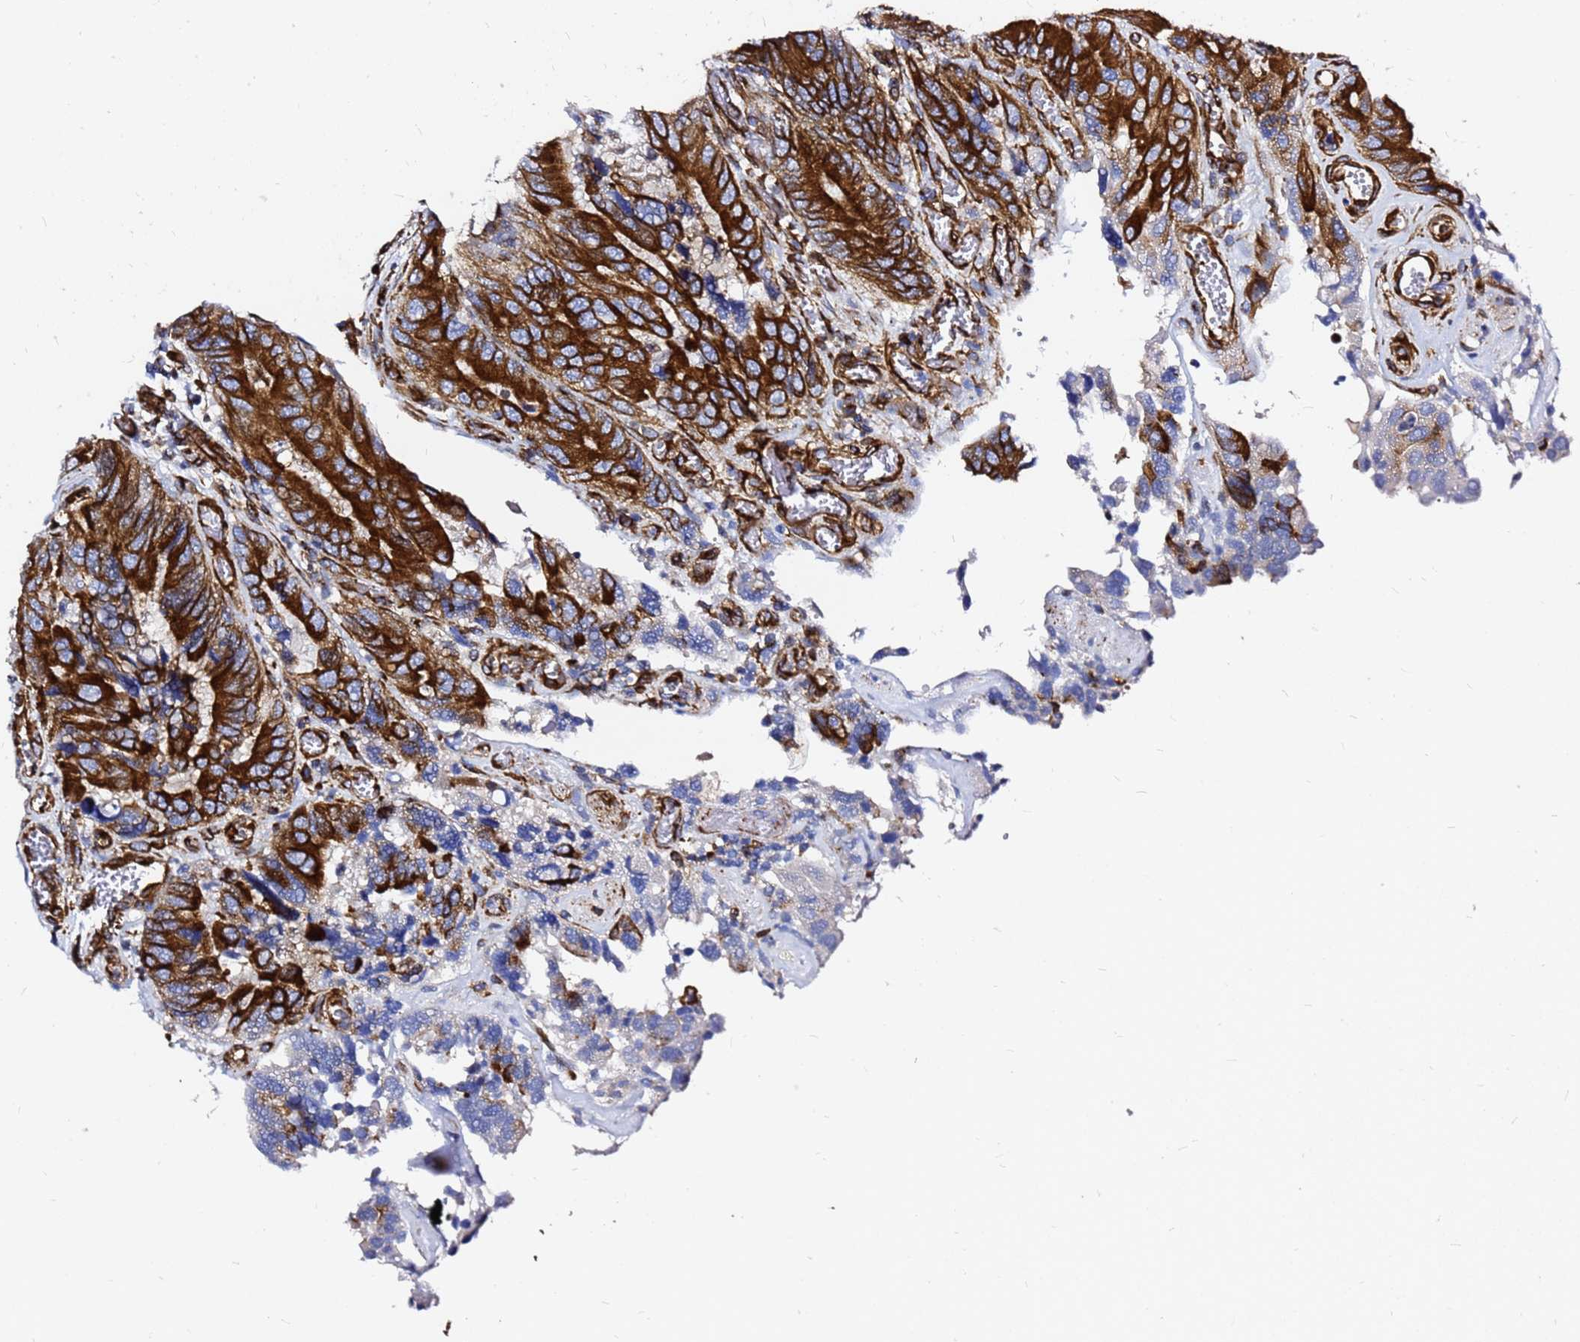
{"staining": {"intensity": "strong", "quantity": ">75%", "location": "cytoplasmic/membranous"}, "tissue": "colorectal cancer", "cell_type": "Tumor cells", "image_type": "cancer", "snomed": [{"axis": "morphology", "description": "Adenocarcinoma, NOS"}, {"axis": "topography", "description": "Colon"}], "caption": "Human colorectal cancer stained with a brown dye demonstrates strong cytoplasmic/membranous positive expression in about >75% of tumor cells.", "gene": "TUBA8", "patient": {"sex": "male", "age": 84}}